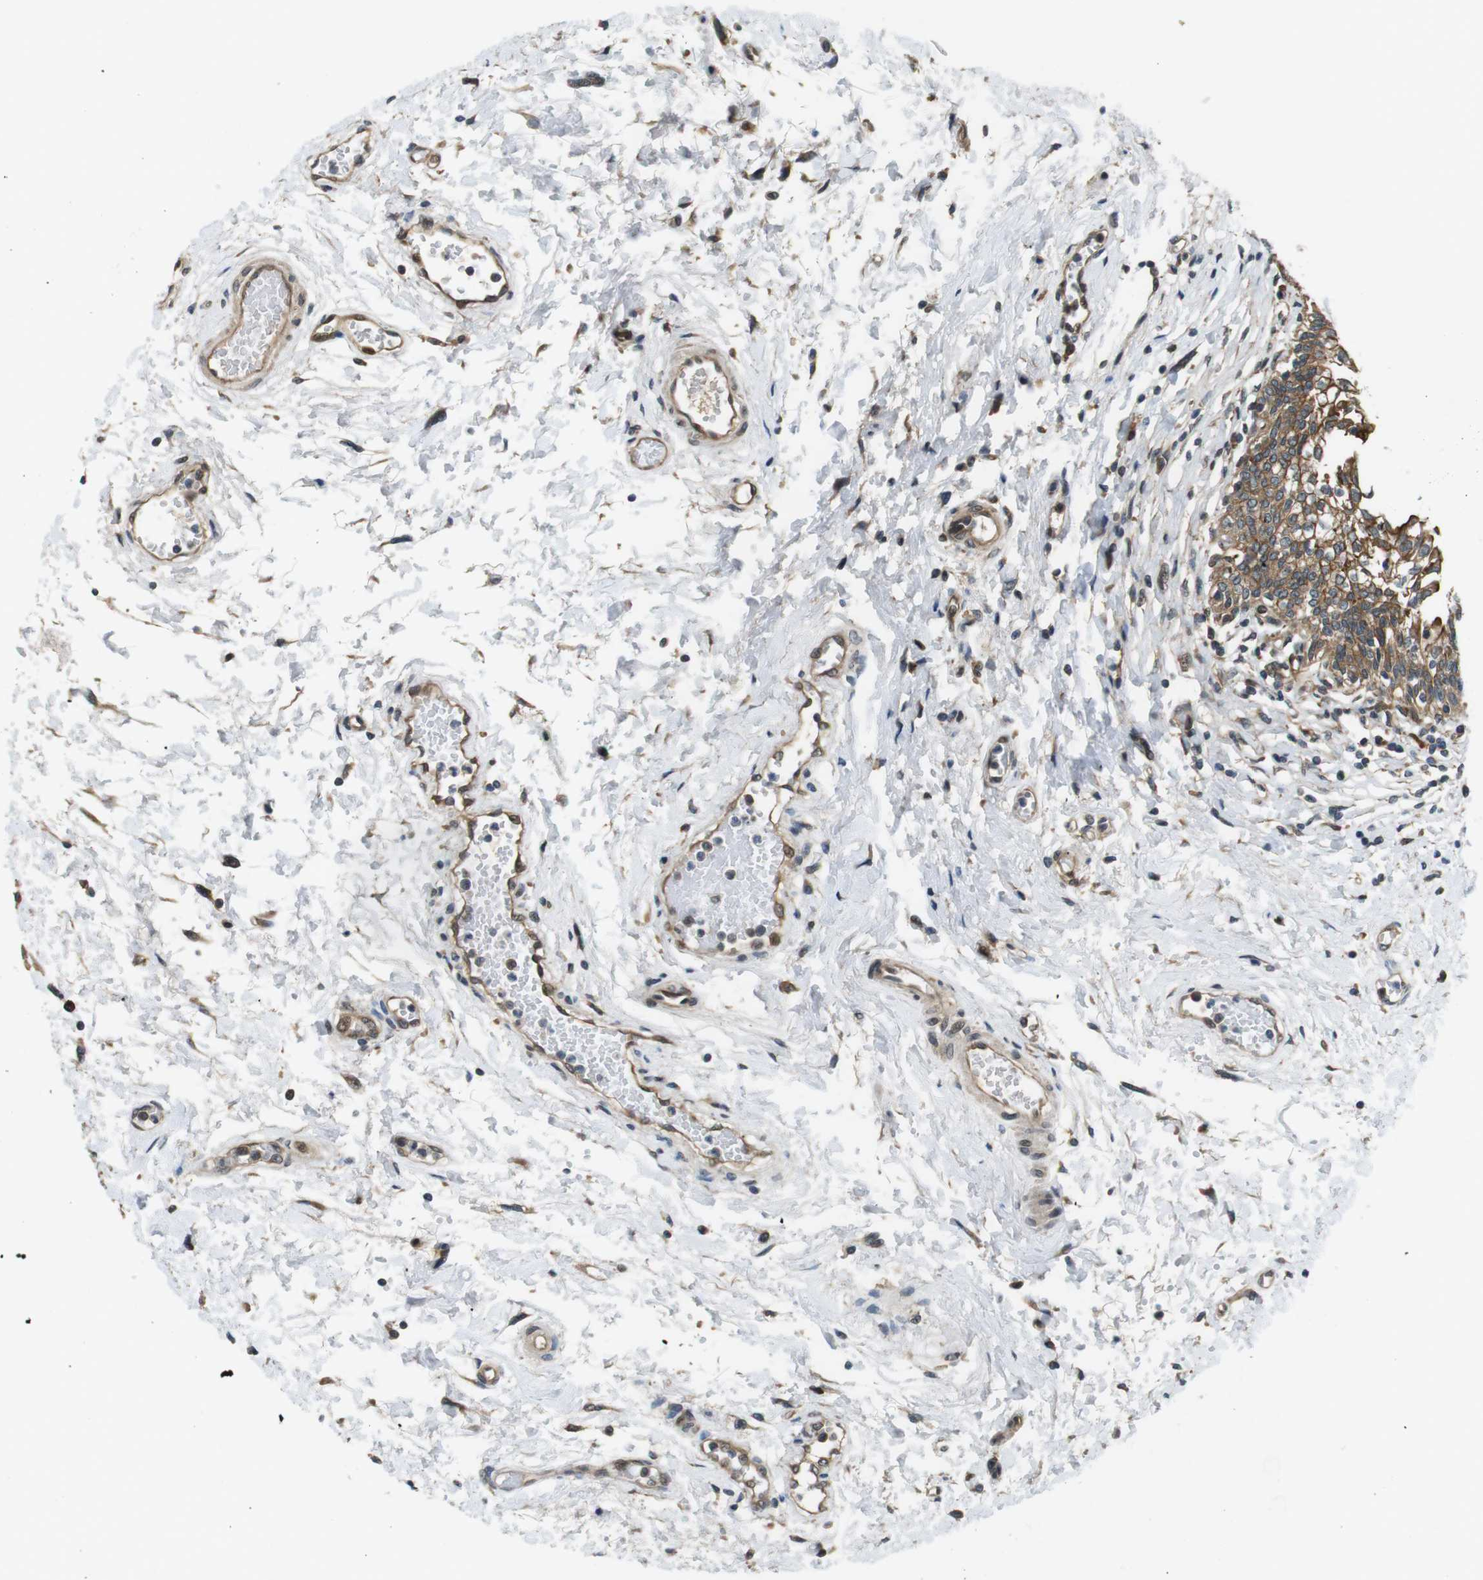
{"staining": {"intensity": "moderate", "quantity": ">75%", "location": "cytoplasmic/membranous"}, "tissue": "urinary bladder", "cell_type": "Urothelial cells", "image_type": "normal", "snomed": [{"axis": "morphology", "description": "Normal tissue, NOS"}, {"axis": "topography", "description": "Urinary bladder"}], "caption": "High-power microscopy captured an IHC image of normal urinary bladder, revealing moderate cytoplasmic/membranous staining in about >75% of urothelial cells. Ihc stains the protein in brown and the nuclei are stained blue.", "gene": "PALD1", "patient": {"sex": "male", "age": 55}}